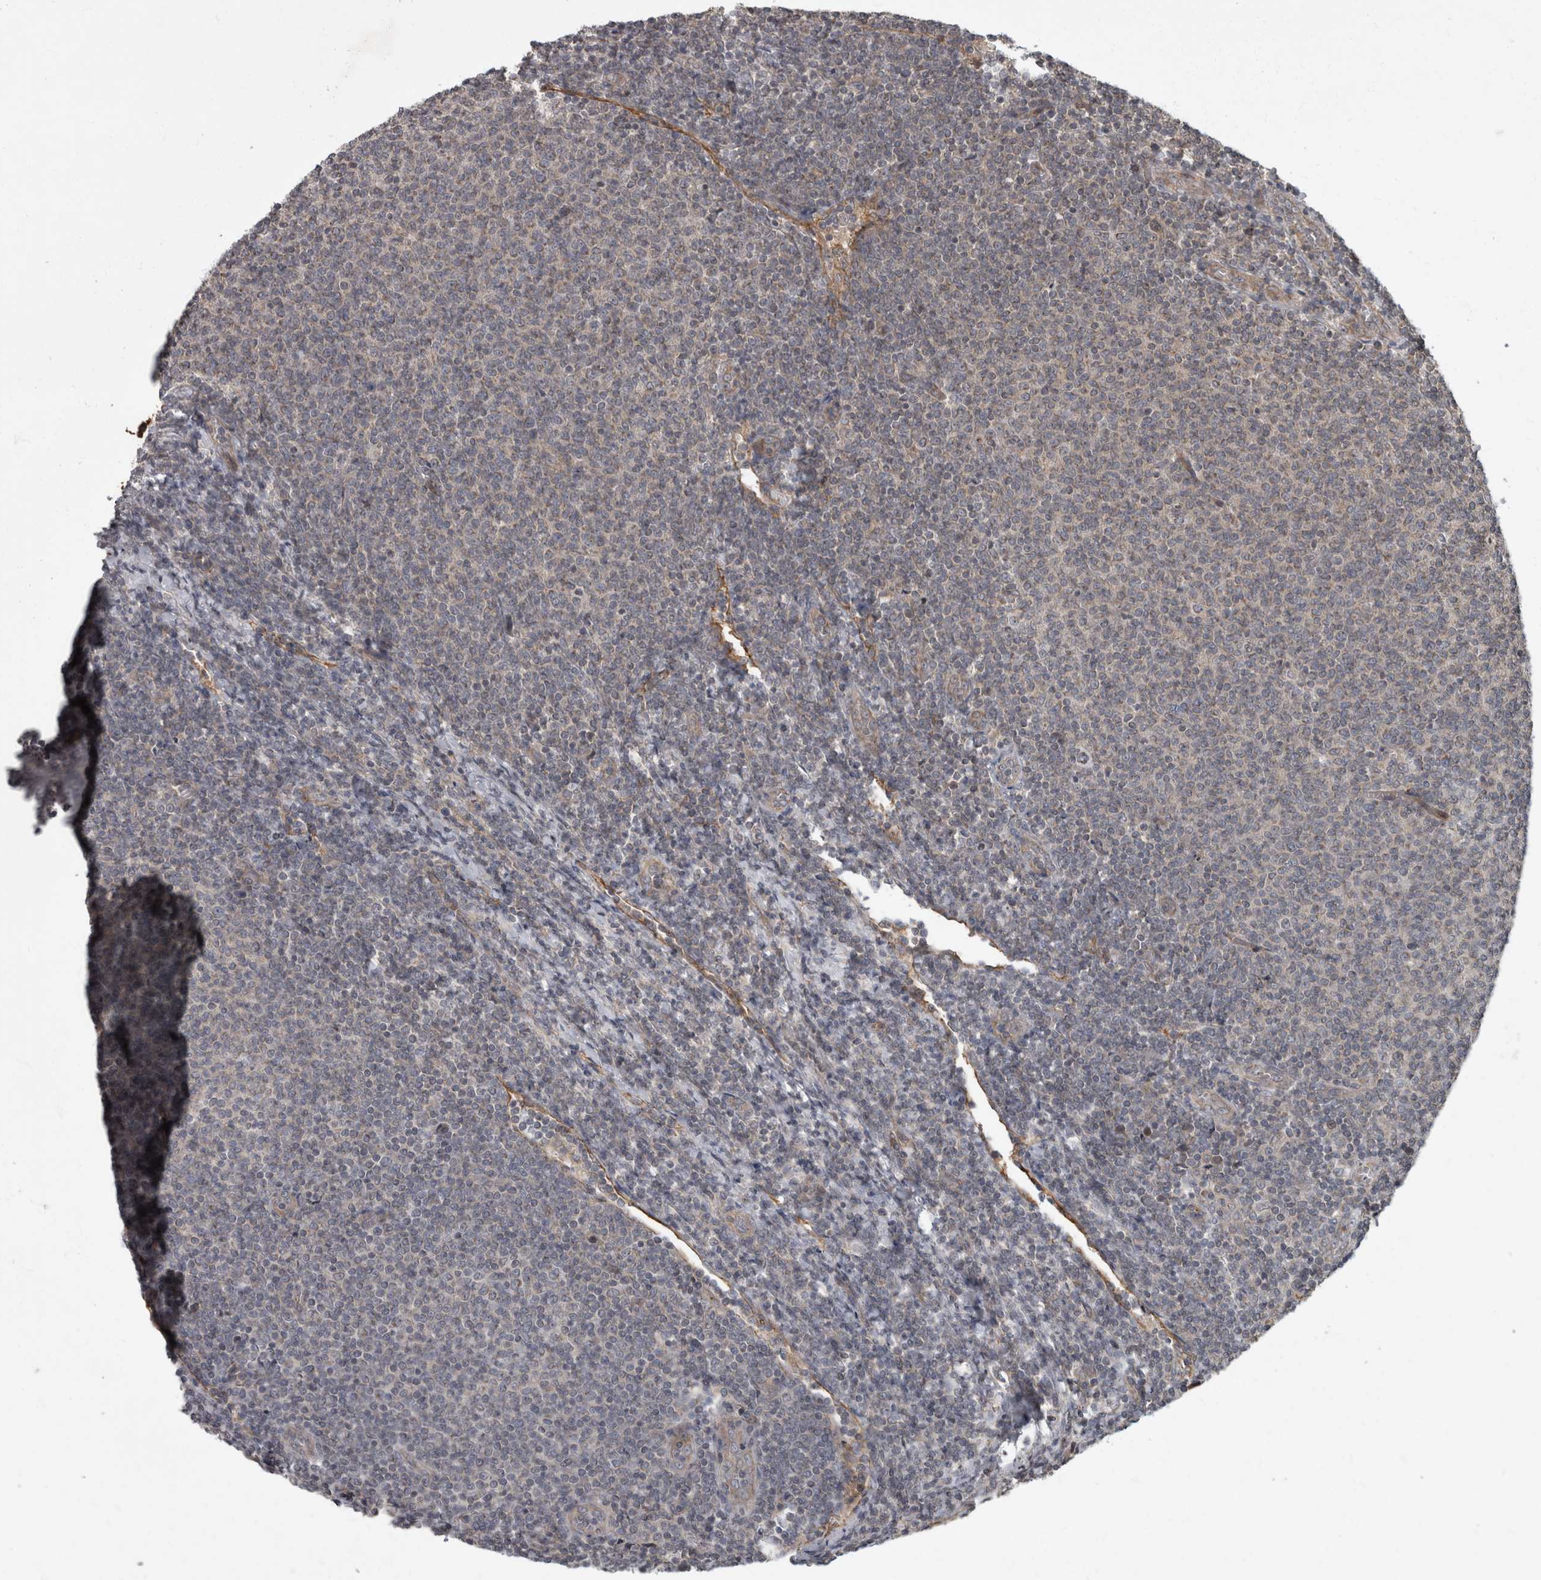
{"staining": {"intensity": "negative", "quantity": "none", "location": "none"}, "tissue": "lymphoma", "cell_type": "Tumor cells", "image_type": "cancer", "snomed": [{"axis": "morphology", "description": "Malignant lymphoma, non-Hodgkin's type, Low grade"}, {"axis": "topography", "description": "Lymph node"}], "caption": "This is a image of IHC staining of lymphoma, which shows no positivity in tumor cells.", "gene": "VEGFD", "patient": {"sex": "male", "age": 66}}